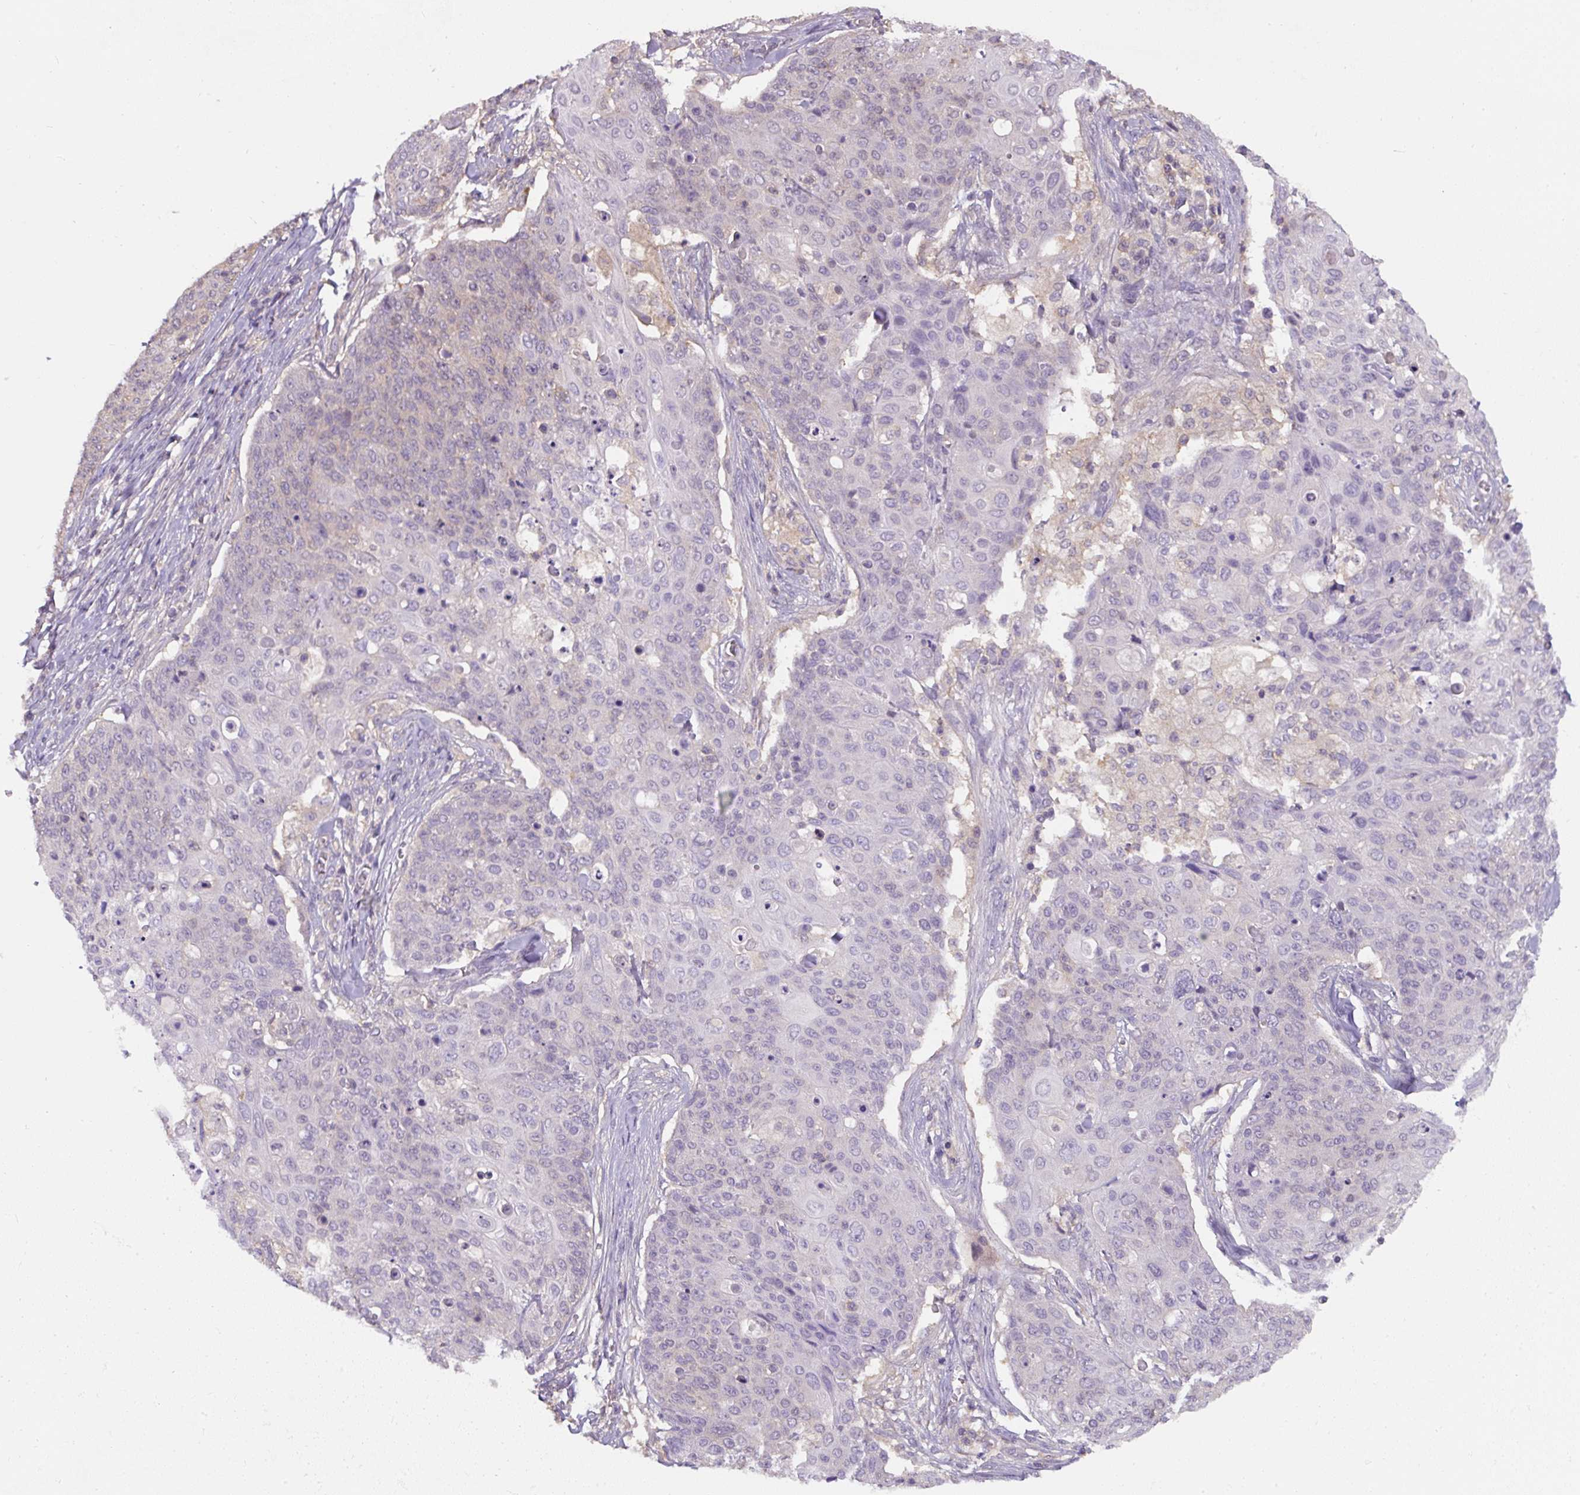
{"staining": {"intensity": "negative", "quantity": "none", "location": "none"}, "tissue": "skin cancer", "cell_type": "Tumor cells", "image_type": "cancer", "snomed": [{"axis": "morphology", "description": "Squamous cell carcinoma, NOS"}, {"axis": "topography", "description": "Skin"}, {"axis": "topography", "description": "Vulva"}], "caption": "High magnification brightfield microscopy of squamous cell carcinoma (skin) stained with DAB (3,3'-diaminobenzidine) (brown) and counterstained with hematoxylin (blue): tumor cells show no significant staining. (DAB immunohistochemistry visualized using brightfield microscopy, high magnification).", "gene": "ST13", "patient": {"sex": "female", "age": 85}}